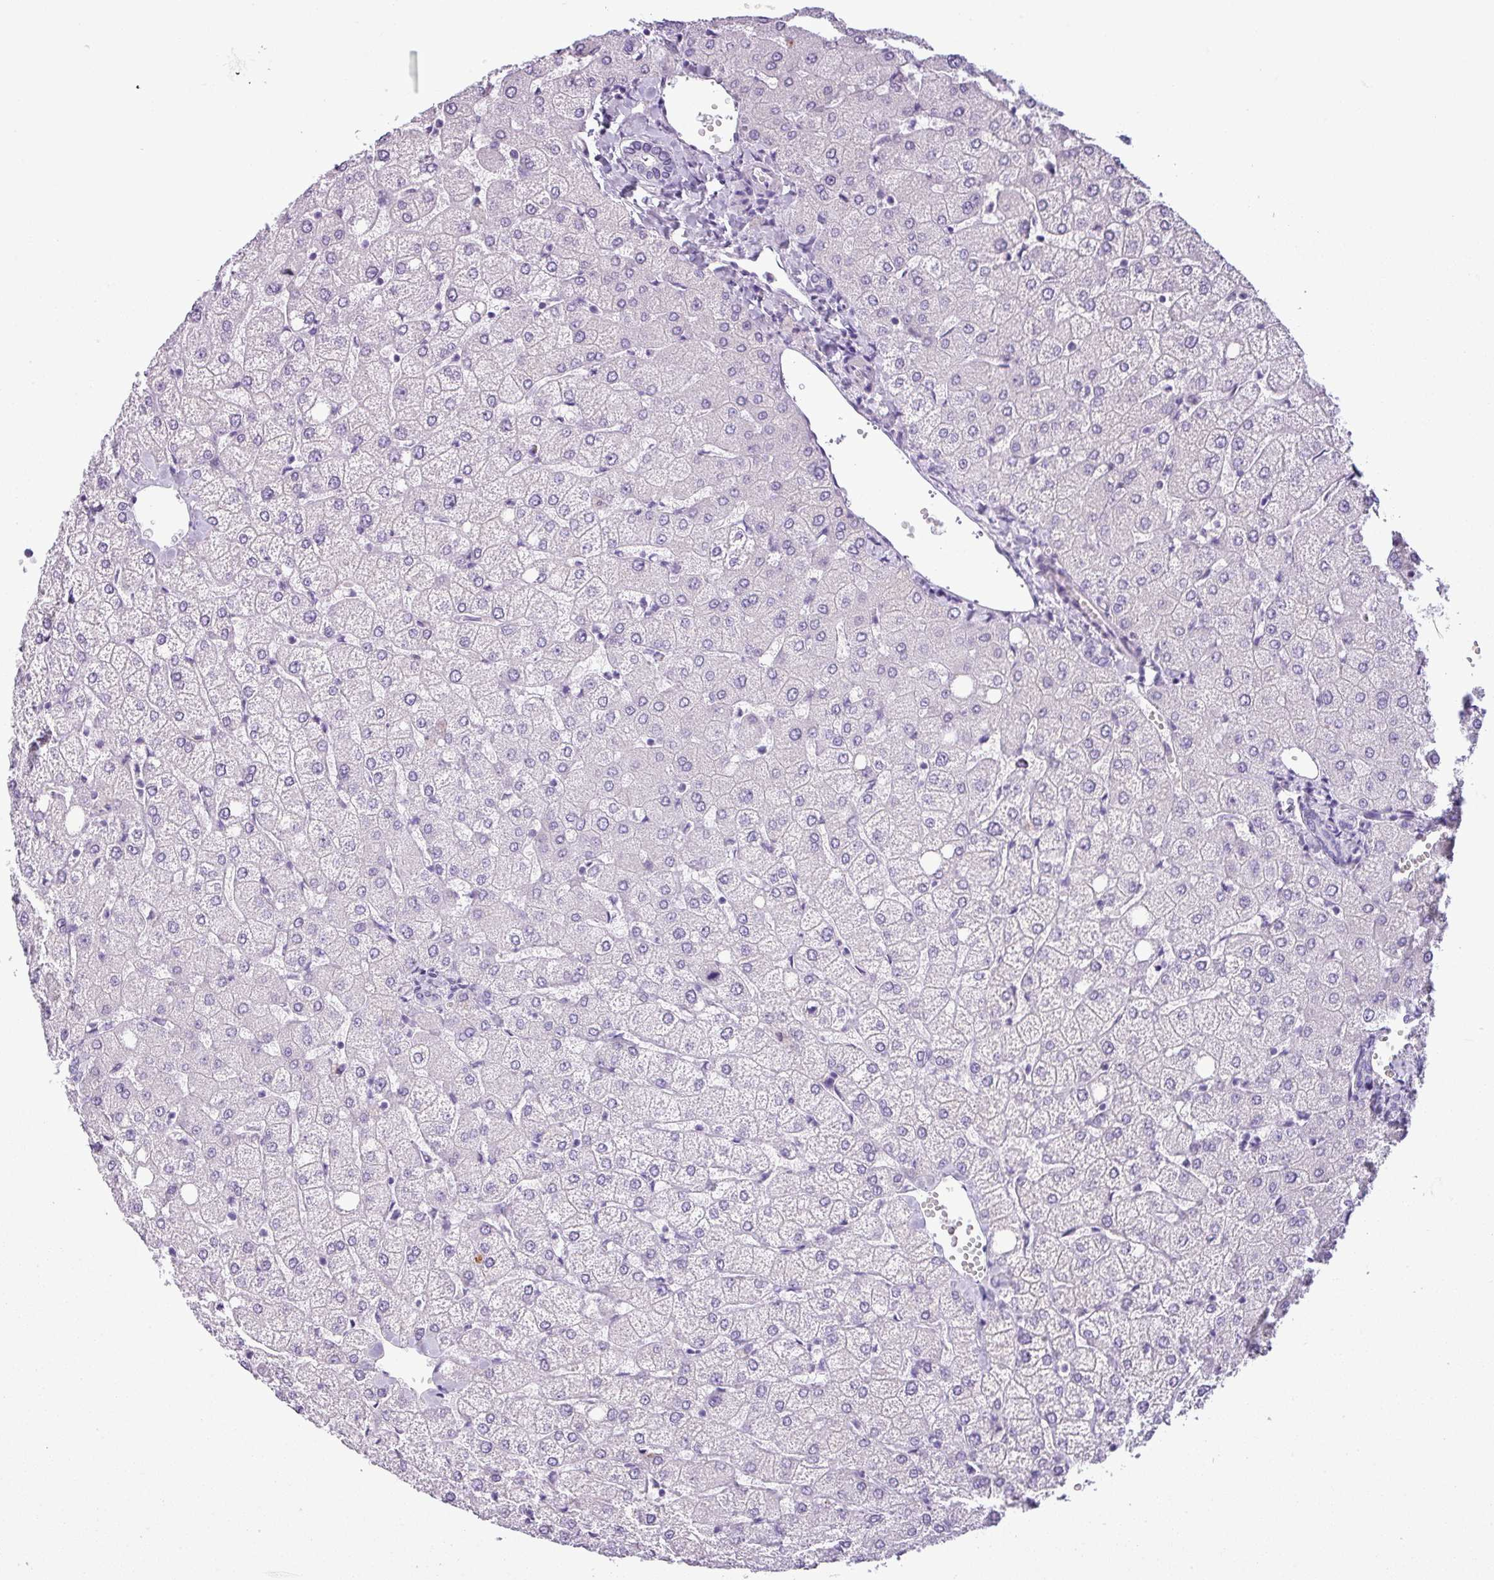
{"staining": {"intensity": "negative", "quantity": "none", "location": "none"}, "tissue": "liver", "cell_type": "Cholangiocytes", "image_type": "normal", "snomed": [{"axis": "morphology", "description": "Normal tissue, NOS"}, {"axis": "topography", "description": "Liver"}], "caption": "Immunohistochemistry of normal liver displays no expression in cholangiocytes.", "gene": "CDH16", "patient": {"sex": "female", "age": 54}}